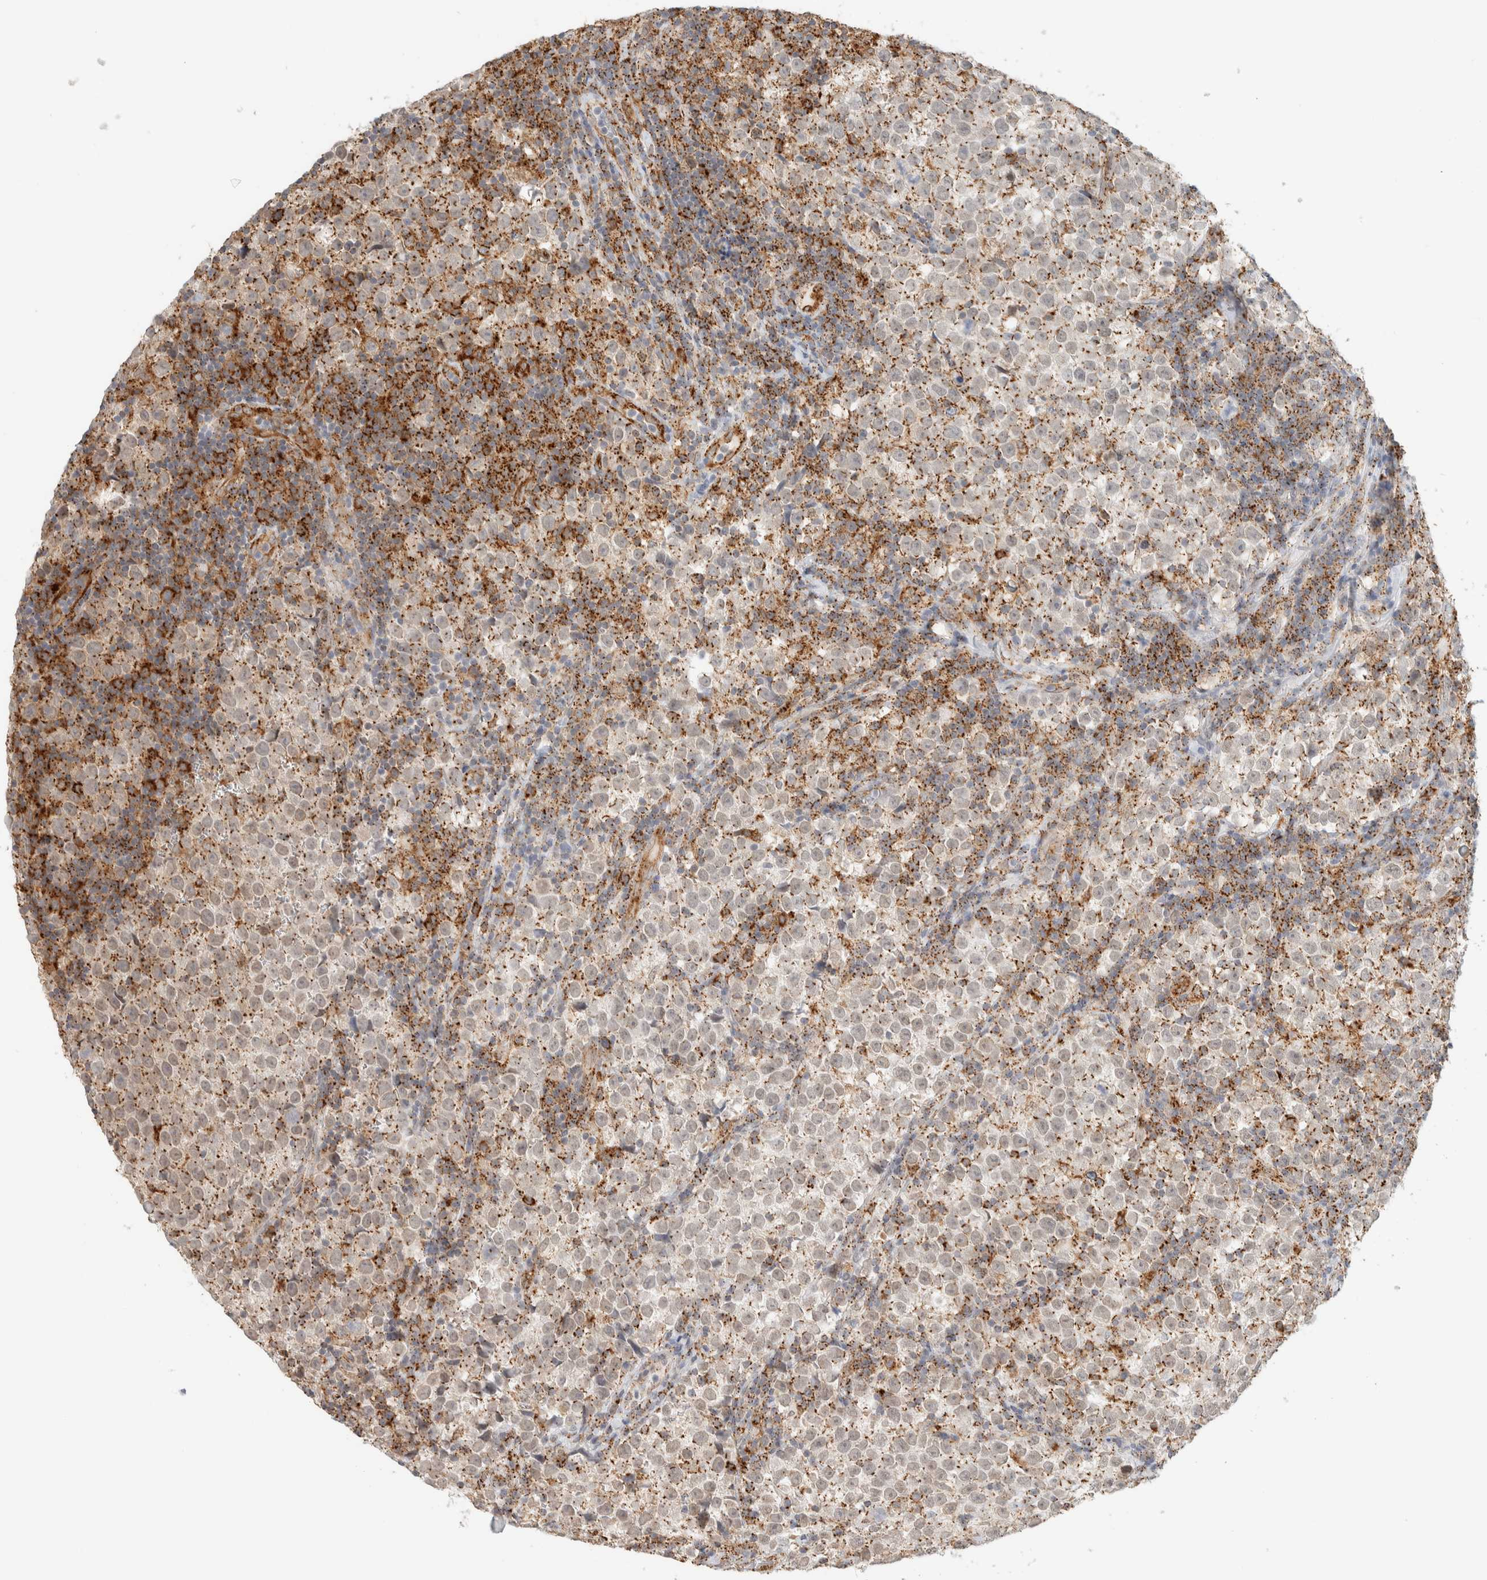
{"staining": {"intensity": "moderate", "quantity": ">75%", "location": "cytoplasmic/membranous"}, "tissue": "testis cancer", "cell_type": "Tumor cells", "image_type": "cancer", "snomed": [{"axis": "morphology", "description": "Normal tissue, NOS"}, {"axis": "morphology", "description": "Seminoma, NOS"}, {"axis": "topography", "description": "Testis"}], "caption": "Immunohistochemical staining of human testis cancer (seminoma) demonstrates medium levels of moderate cytoplasmic/membranous protein positivity in approximately >75% of tumor cells. (brown staining indicates protein expression, while blue staining denotes nuclei).", "gene": "CDH17", "patient": {"sex": "male", "age": 43}}